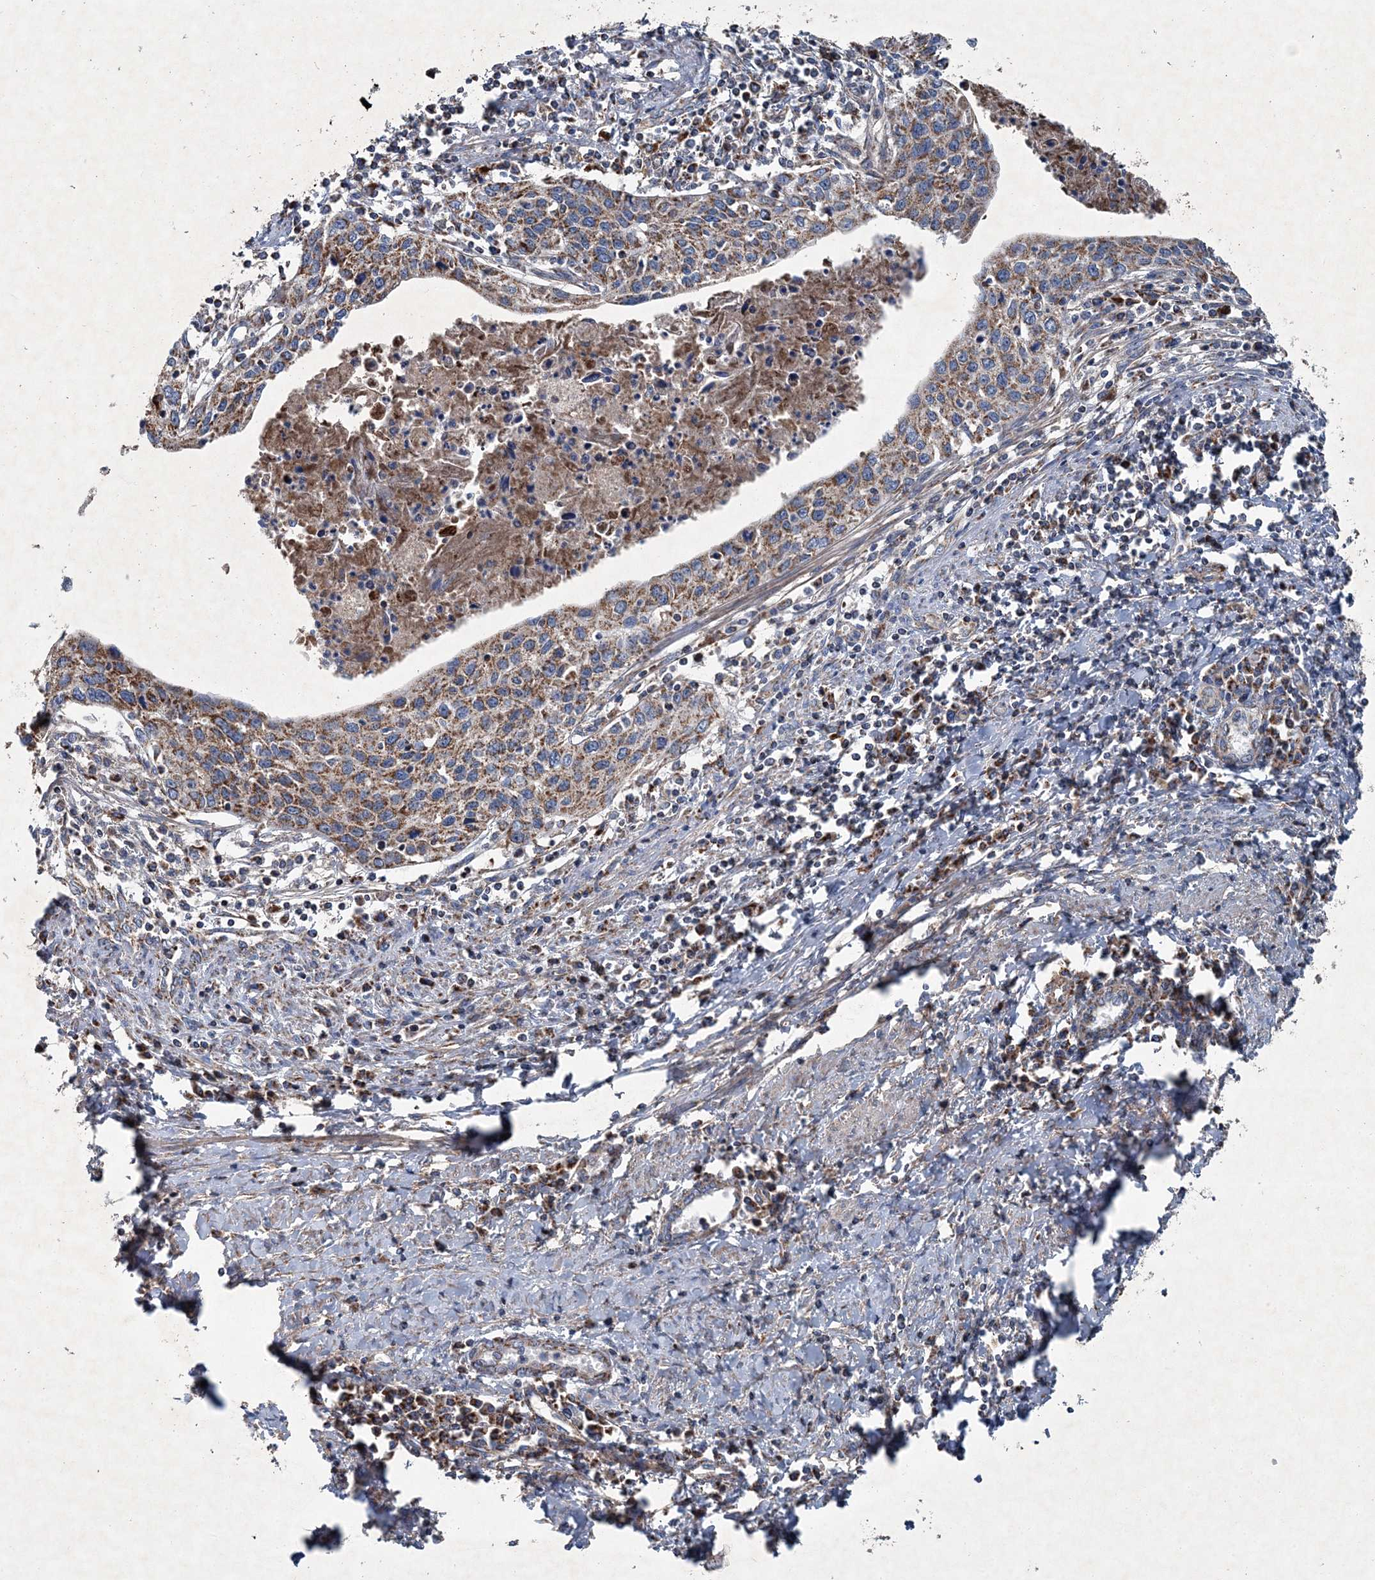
{"staining": {"intensity": "moderate", "quantity": ">75%", "location": "cytoplasmic/membranous"}, "tissue": "cervical cancer", "cell_type": "Tumor cells", "image_type": "cancer", "snomed": [{"axis": "morphology", "description": "Squamous cell carcinoma, NOS"}, {"axis": "topography", "description": "Cervix"}], "caption": "A micrograph of squamous cell carcinoma (cervical) stained for a protein demonstrates moderate cytoplasmic/membranous brown staining in tumor cells. (DAB IHC with brightfield microscopy, high magnification).", "gene": "SPAG16", "patient": {"sex": "female", "age": 32}}